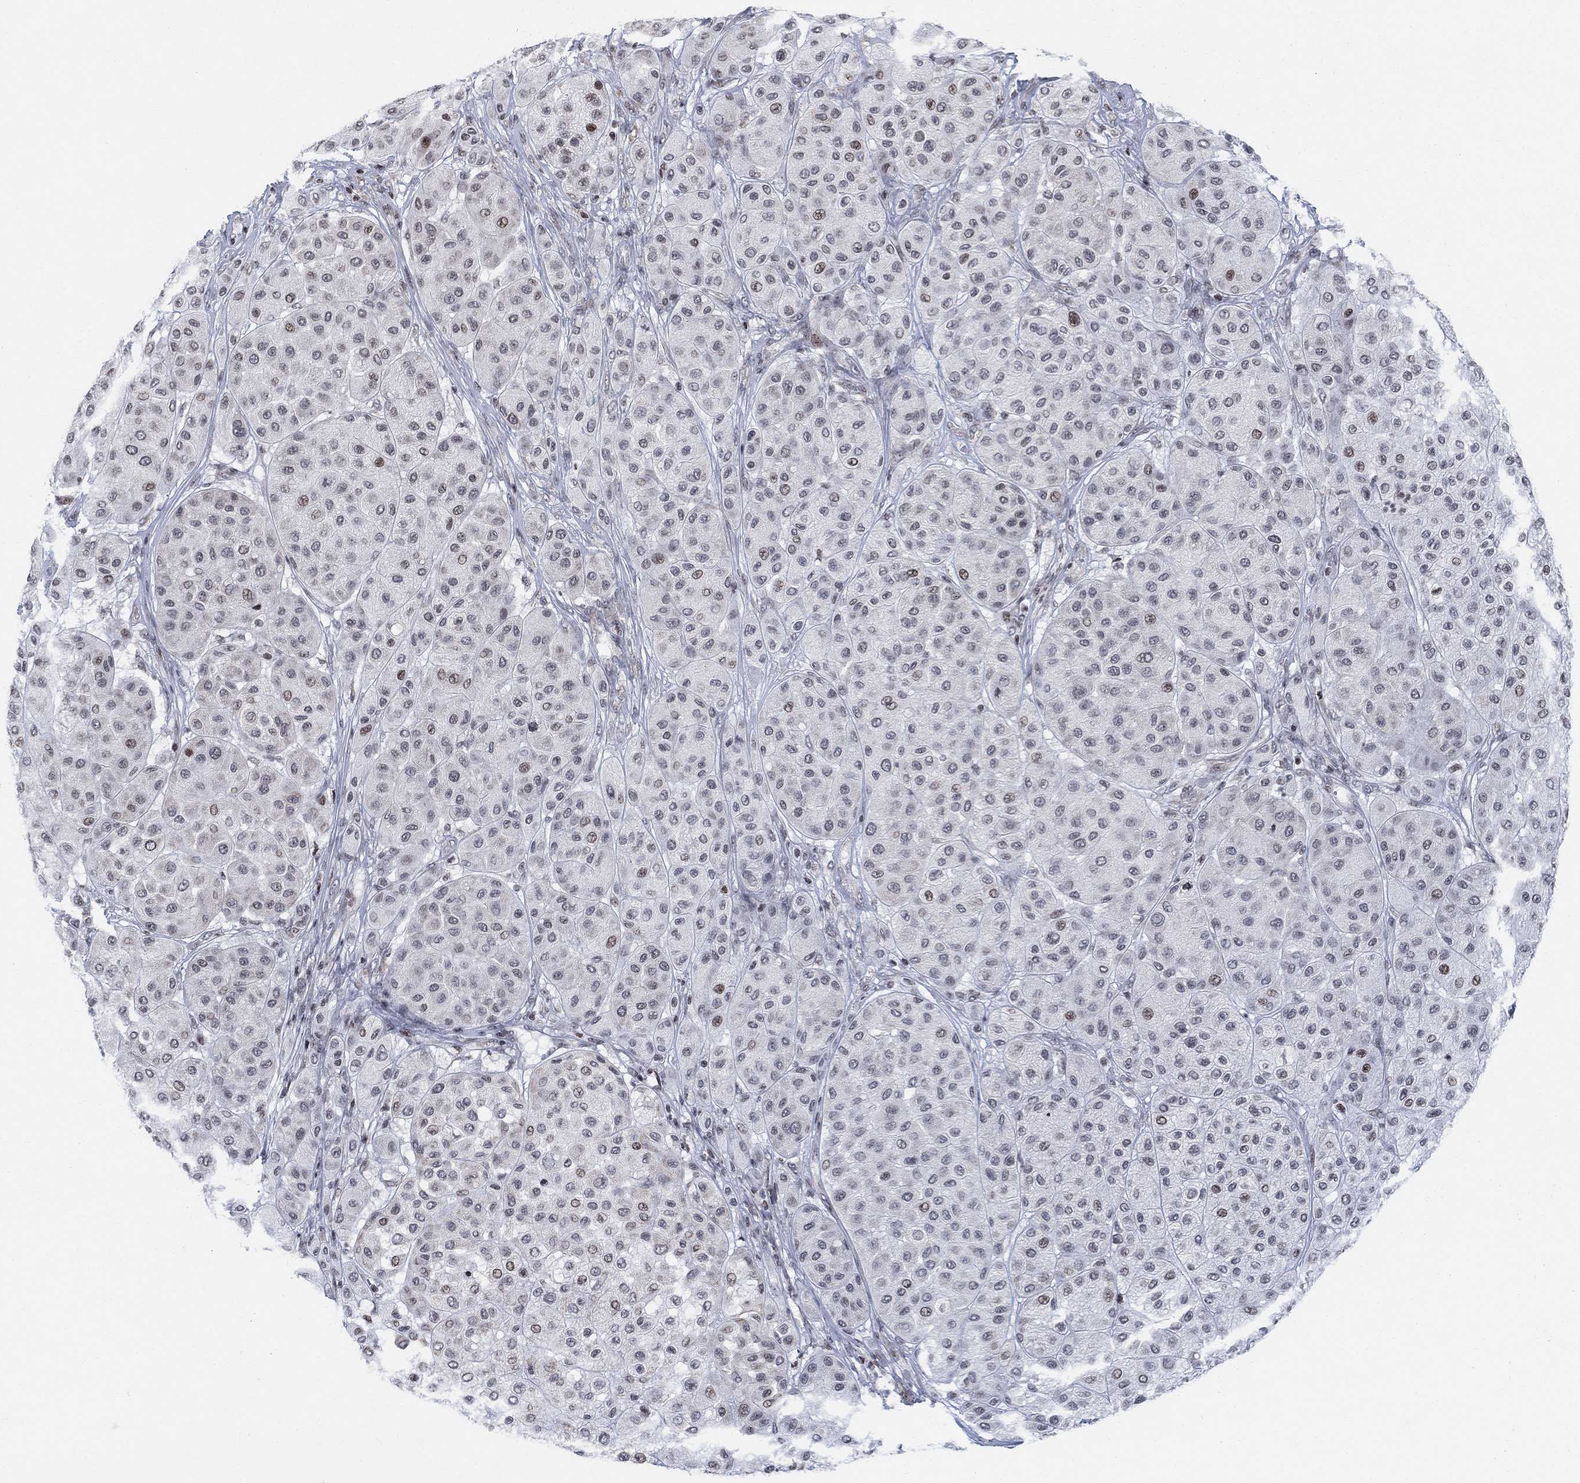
{"staining": {"intensity": "weak", "quantity": "<25%", "location": "nuclear"}, "tissue": "melanoma", "cell_type": "Tumor cells", "image_type": "cancer", "snomed": [{"axis": "morphology", "description": "Malignant melanoma, Metastatic site"}, {"axis": "topography", "description": "Smooth muscle"}], "caption": "The image demonstrates no significant expression in tumor cells of melanoma.", "gene": "ABHD14A", "patient": {"sex": "male", "age": 41}}